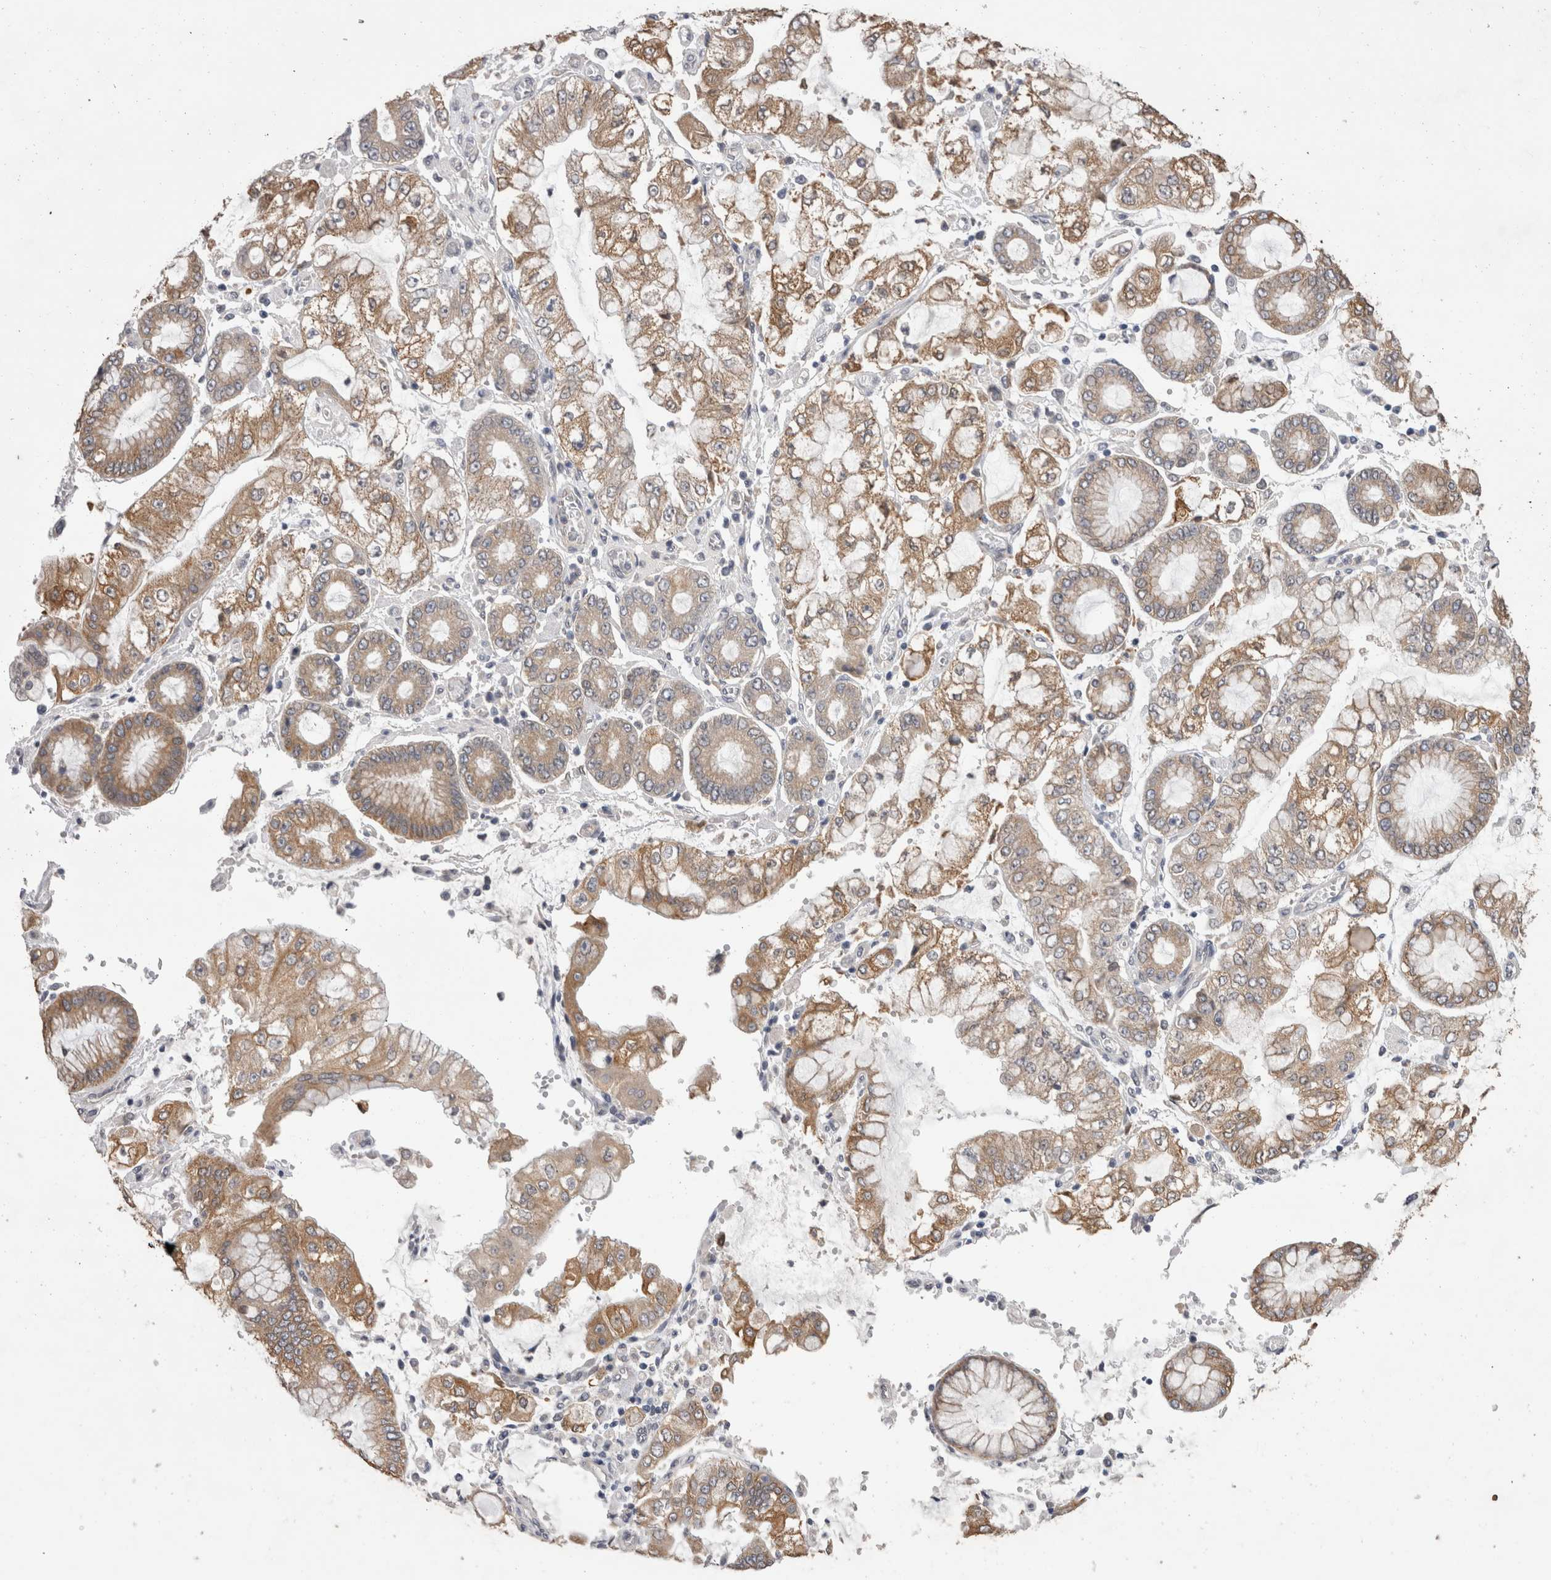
{"staining": {"intensity": "moderate", "quantity": ">75%", "location": "cytoplasmic/membranous"}, "tissue": "stomach cancer", "cell_type": "Tumor cells", "image_type": "cancer", "snomed": [{"axis": "morphology", "description": "Adenocarcinoma, NOS"}, {"axis": "topography", "description": "Stomach"}], "caption": "Protein analysis of stomach adenocarcinoma tissue exhibits moderate cytoplasmic/membranous expression in about >75% of tumor cells.", "gene": "FHOD3", "patient": {"sex": "male", "age": 76}}